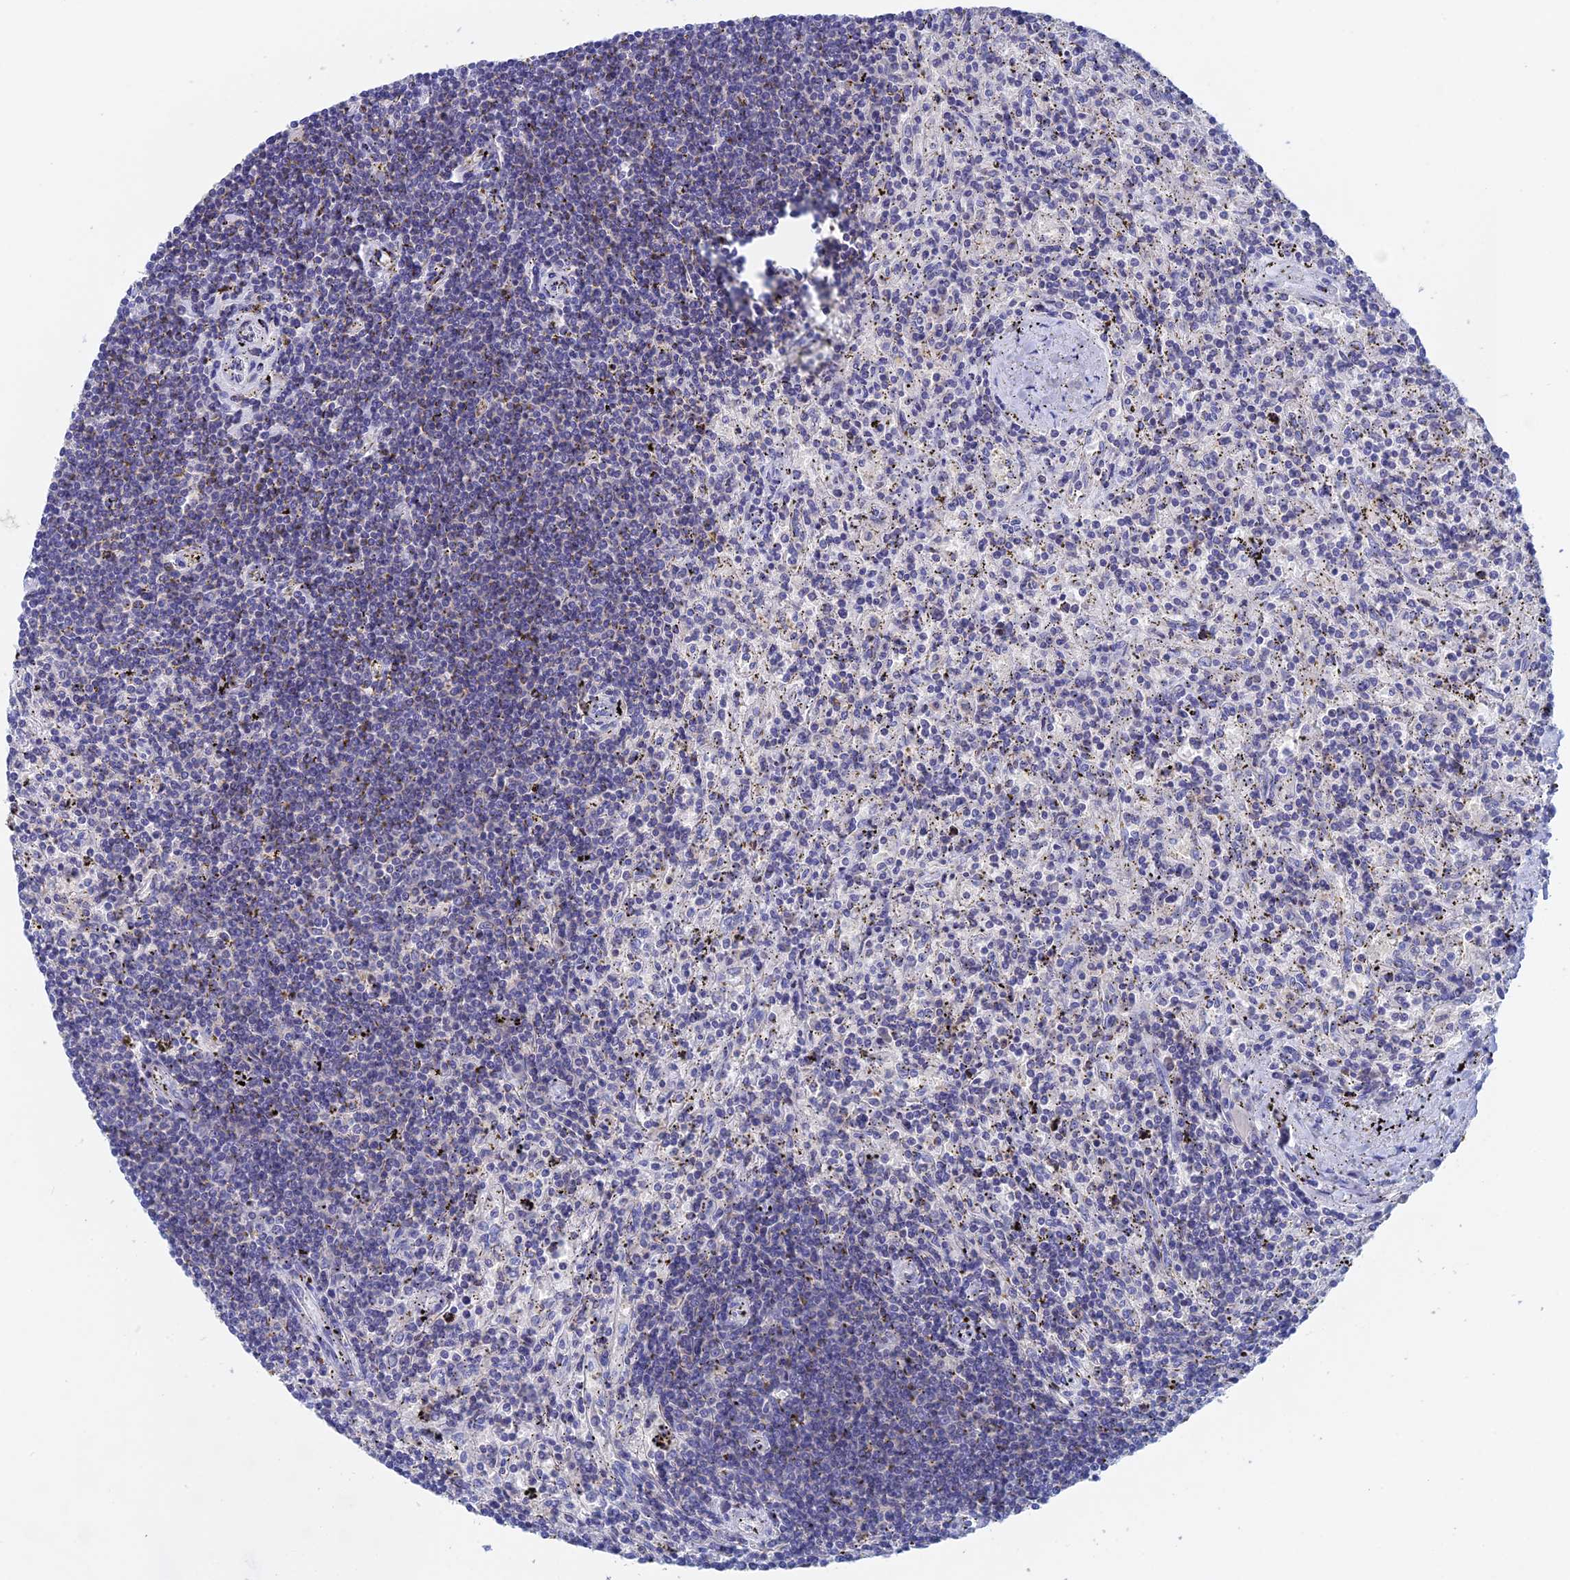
{"staining": {"intensity": "negative", "quantity": "none", "location": "none"}, "tissue": "lymphoma", "cell_type": "Tumor cells", "image_type": "cancer", "snomed": [{"axis": "morphology", "description": "Malignant lymphoma, non-Hodgkin's type, Low grade"}, {"axis": "topography", "description": "Spleen"}], "caption": "The immunohistochemistry (IHC) histopathology image has no significant positivity in tumor cells of lymphoma tissue.", "gene": "ACP7", "patient": {"sex": "male", "age": 76}}